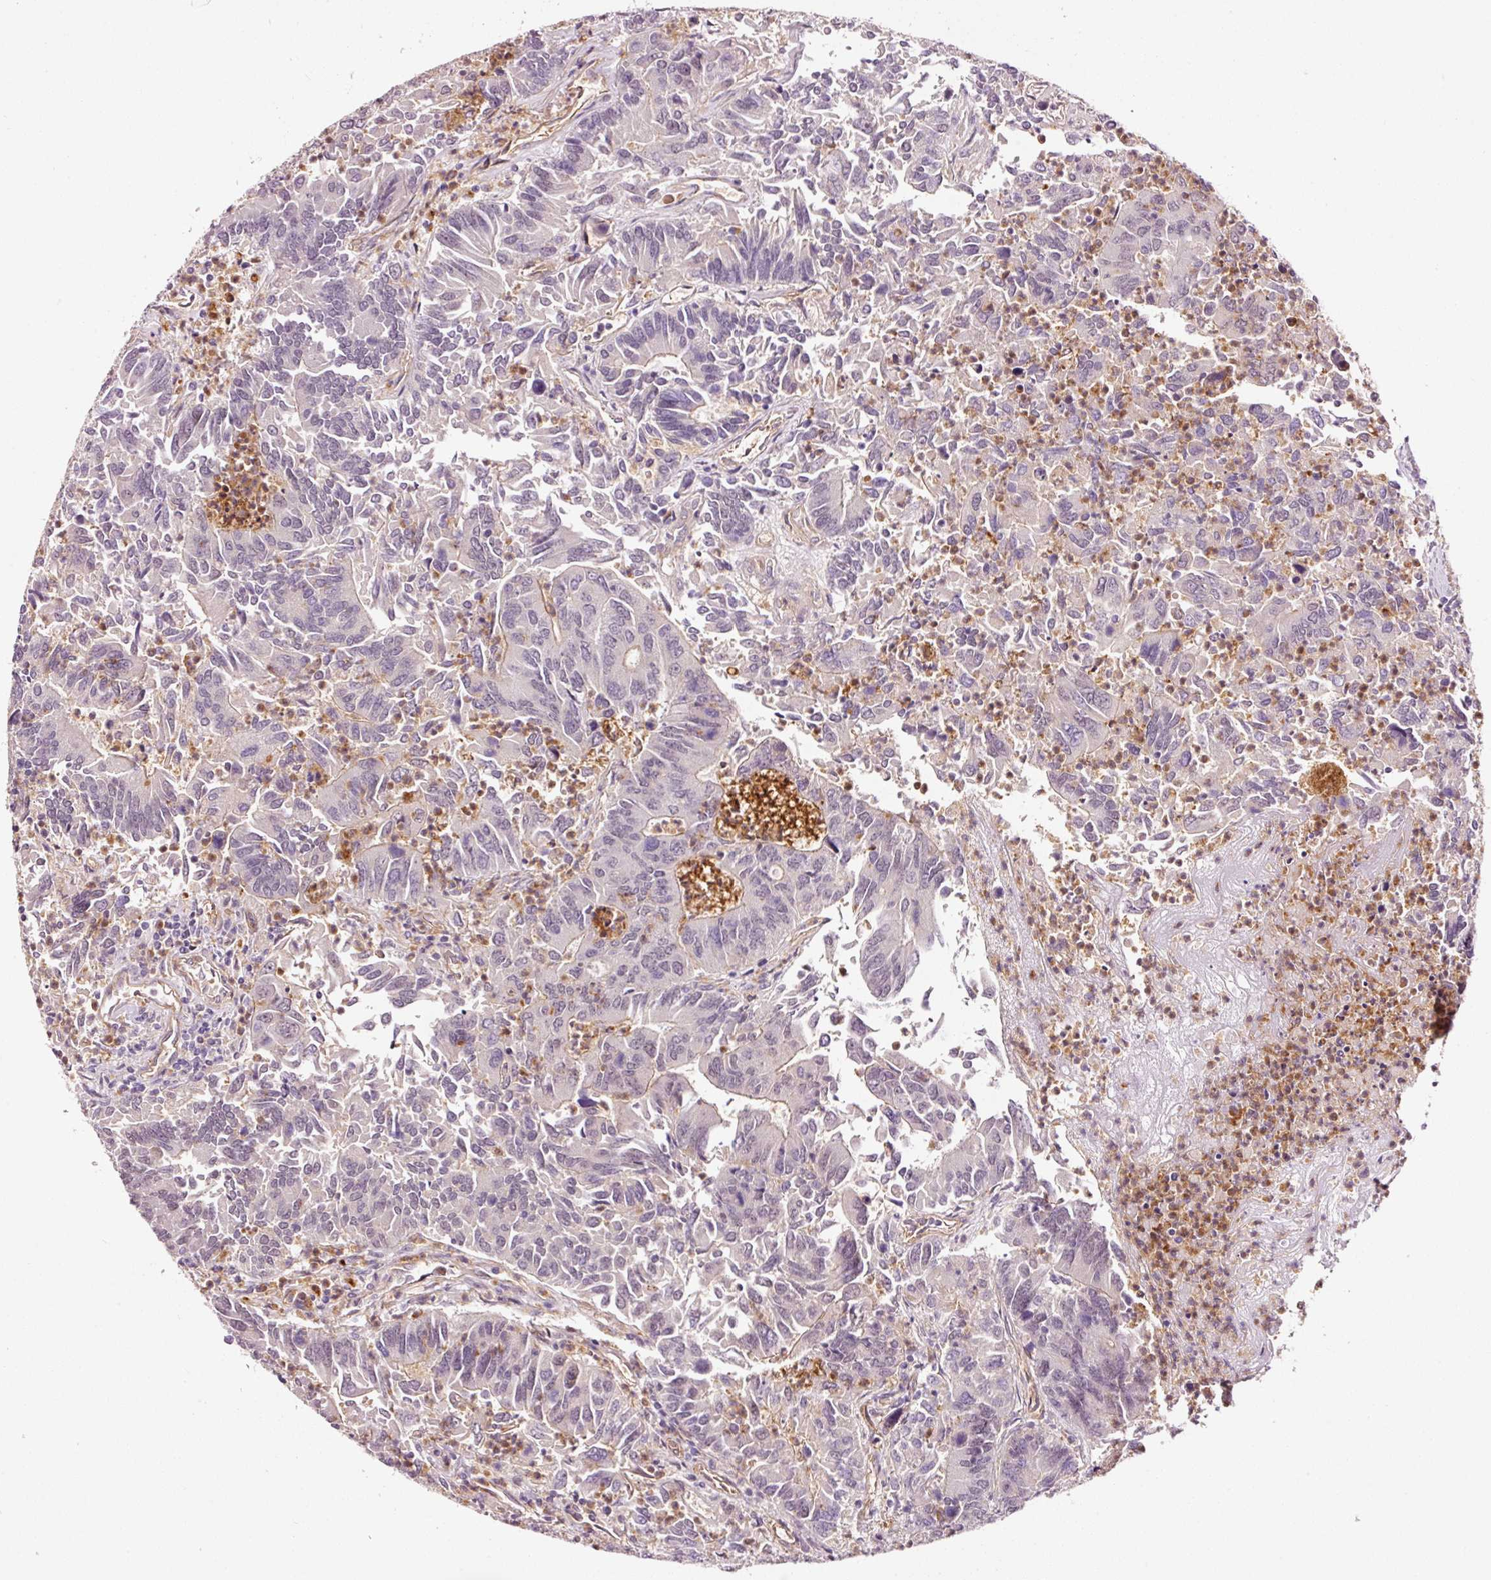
{"staining": {"intensity": "negative", "quantity": "none", "location": "none"}, "tissue": "colorectal cancer", "cell_type": "Tumor cells", "image_type": "cancer", "snomed": [{"axis": "morphology", "description": "Adenocarcinoma, NOS"}, {"axis": "topography", "description": "Colon"}], "caption": "DAB immunohistochemical staining of colorectal adenocarcinoma shows no significant positivity in tumor cells.", "gene": "ABCB4", "patient": {"sex": "female", "age": 67}}